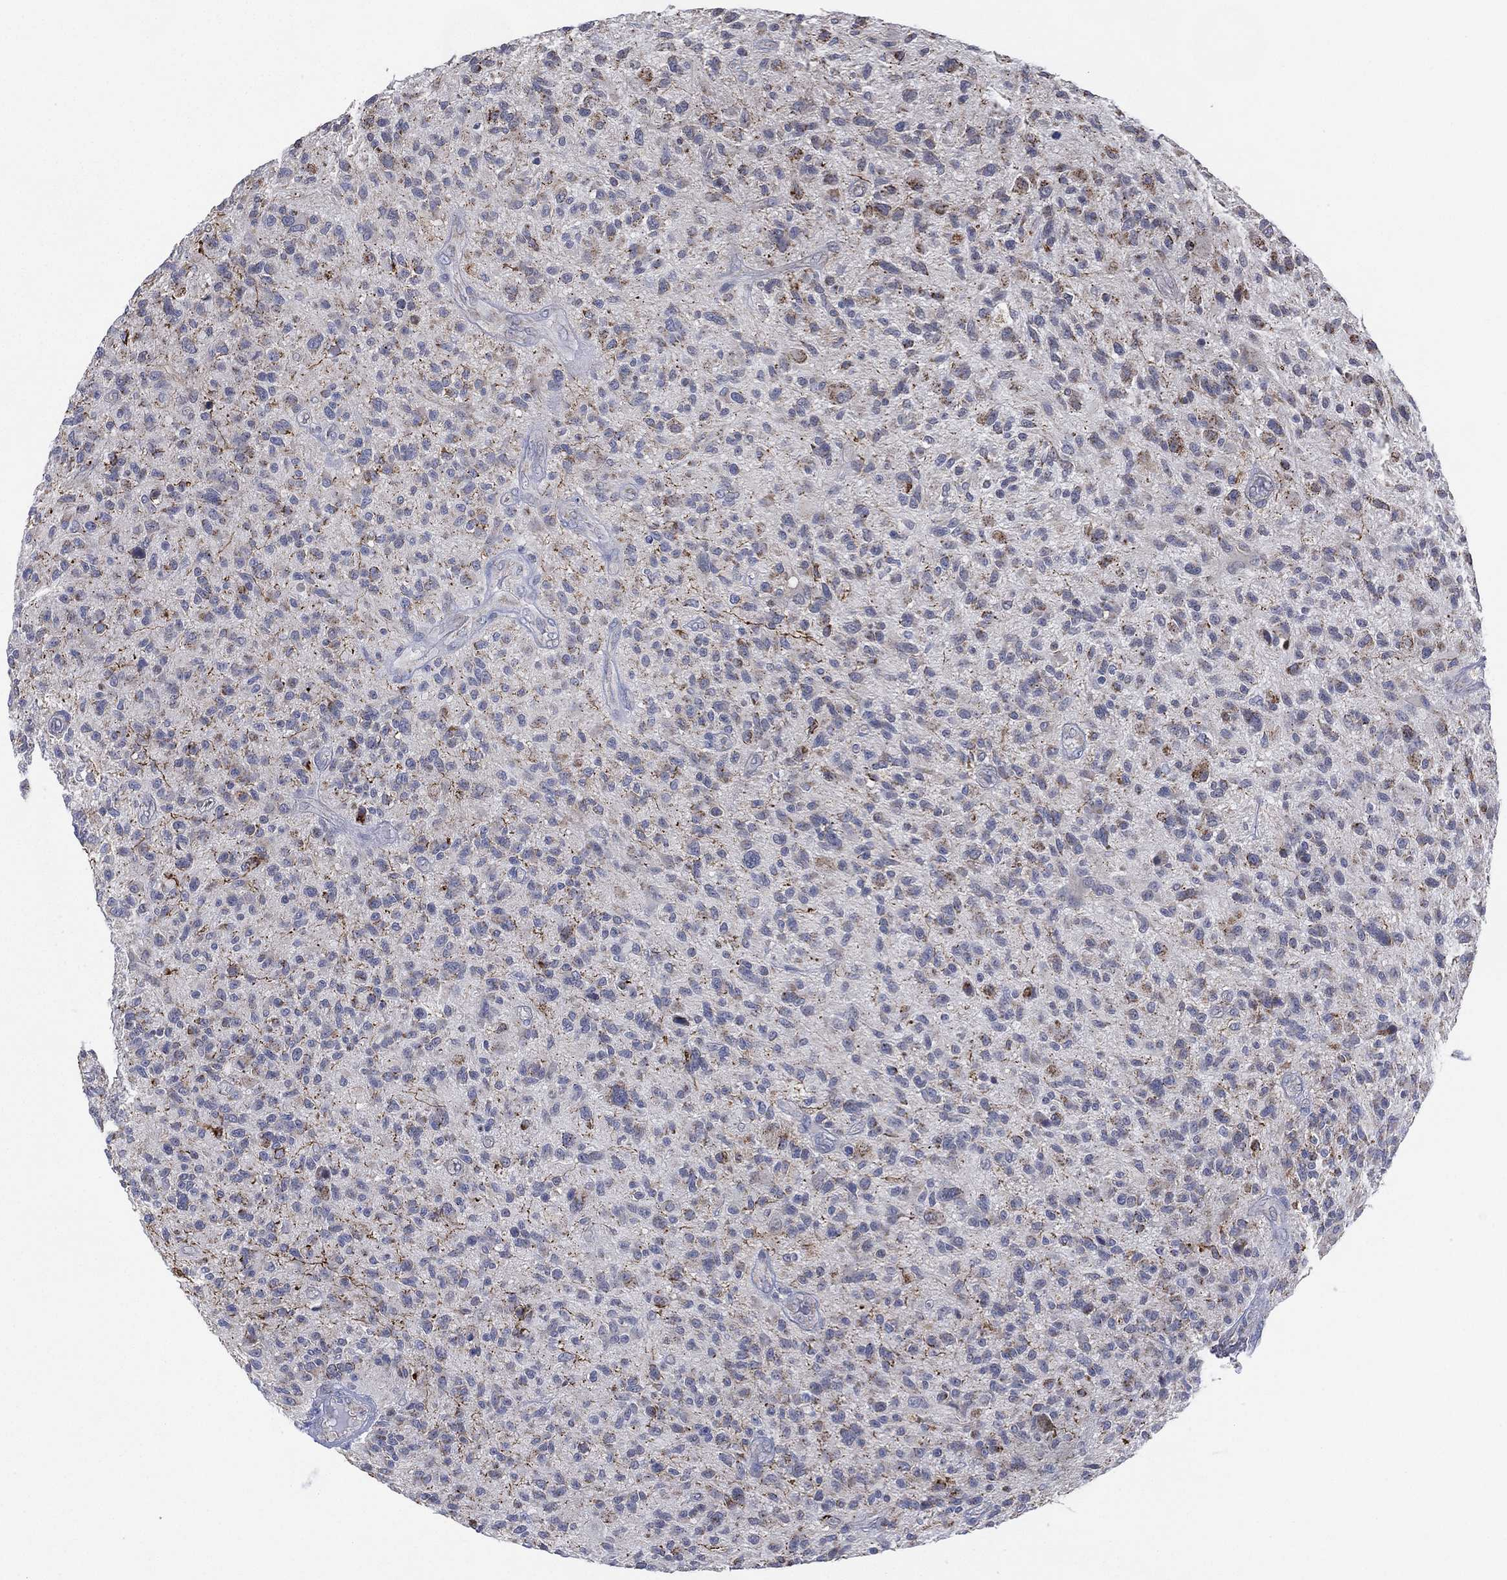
{"staining": {"intensity": "moderate", "quantity": "<25%", "location": "cytoplasmic/membranous"}, "tissue": "glioma", "cell_type": "Tumor cells", "image_type": "cancer", "snomed": [{"axis": "morphology", "description": "Glioma, malignant, High grade"}, {"axis": "topography", "description": "Brain"}], "caption": "Protein staining of glioma tissue shows moderate cytoplasmic/membranous staining in approximately <25% of tumor cells.", "gene": "INA", "patient": {"sex": "male", "age": 47}}